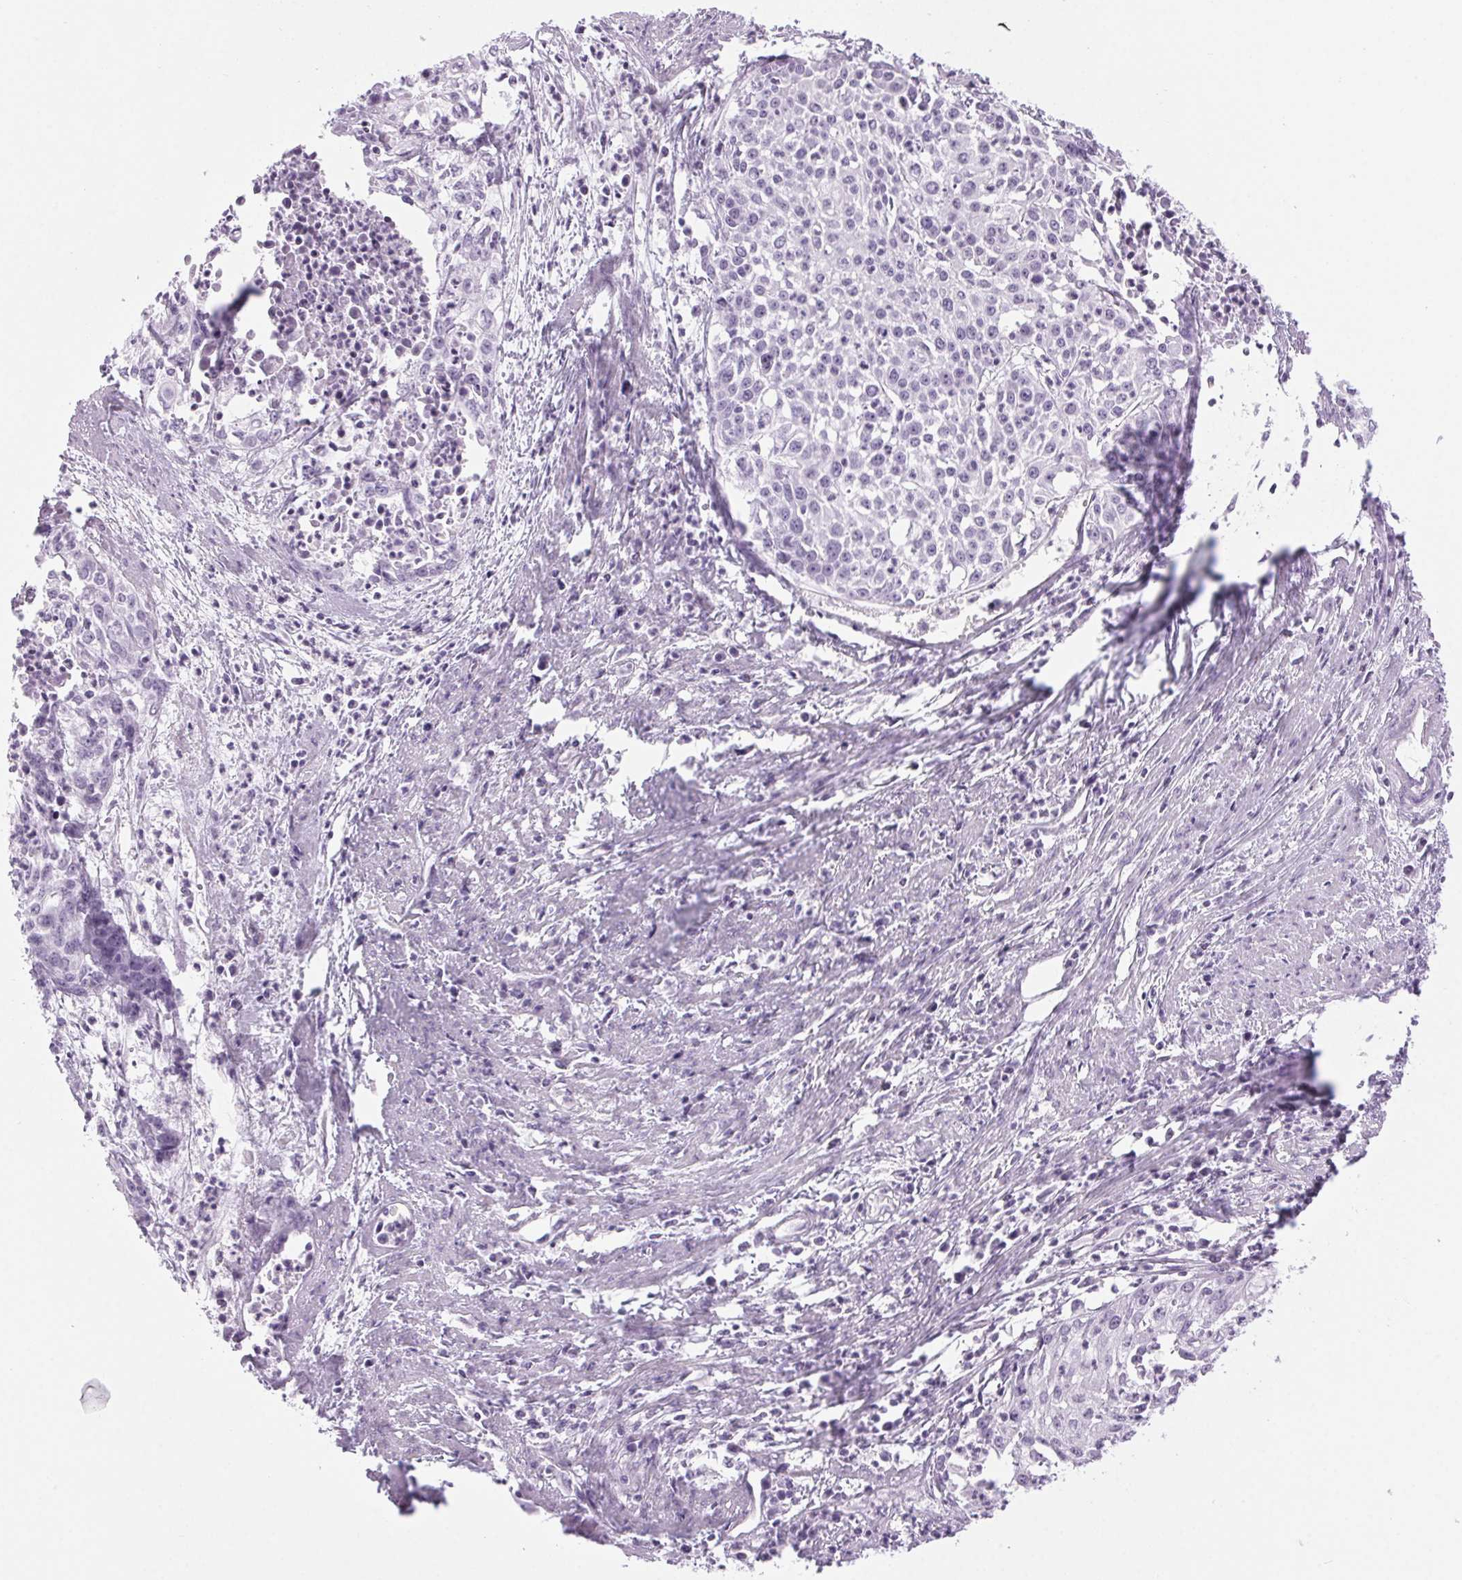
{"staining": {"intensity": "negative", "quantity": "none", "location": "none"}, "tissue": "cervical cancer", "cell_type": "Tumor cells", "image_type": "cancer", "snomed": [{"axis": "morphology", "description": "Squamous cell carcinoma, NOS"}, {"axis": "topography", "description": "Cervix"}], "caption": "Immunohistochemistry (IHC) micrograph of human cervical squamous cell carcinoma stained for a protein (brown), which exhibits no expression in tumor cells. (Stains: DAB (3,3'-diaminobenzidine) immunohistochemistry (IHC) with hematoxylin counter stain, Microscopy: brightfield microscopy at high magnification).", "gene": "LRP2", "patient": {"sex": "female", "age": 39}}